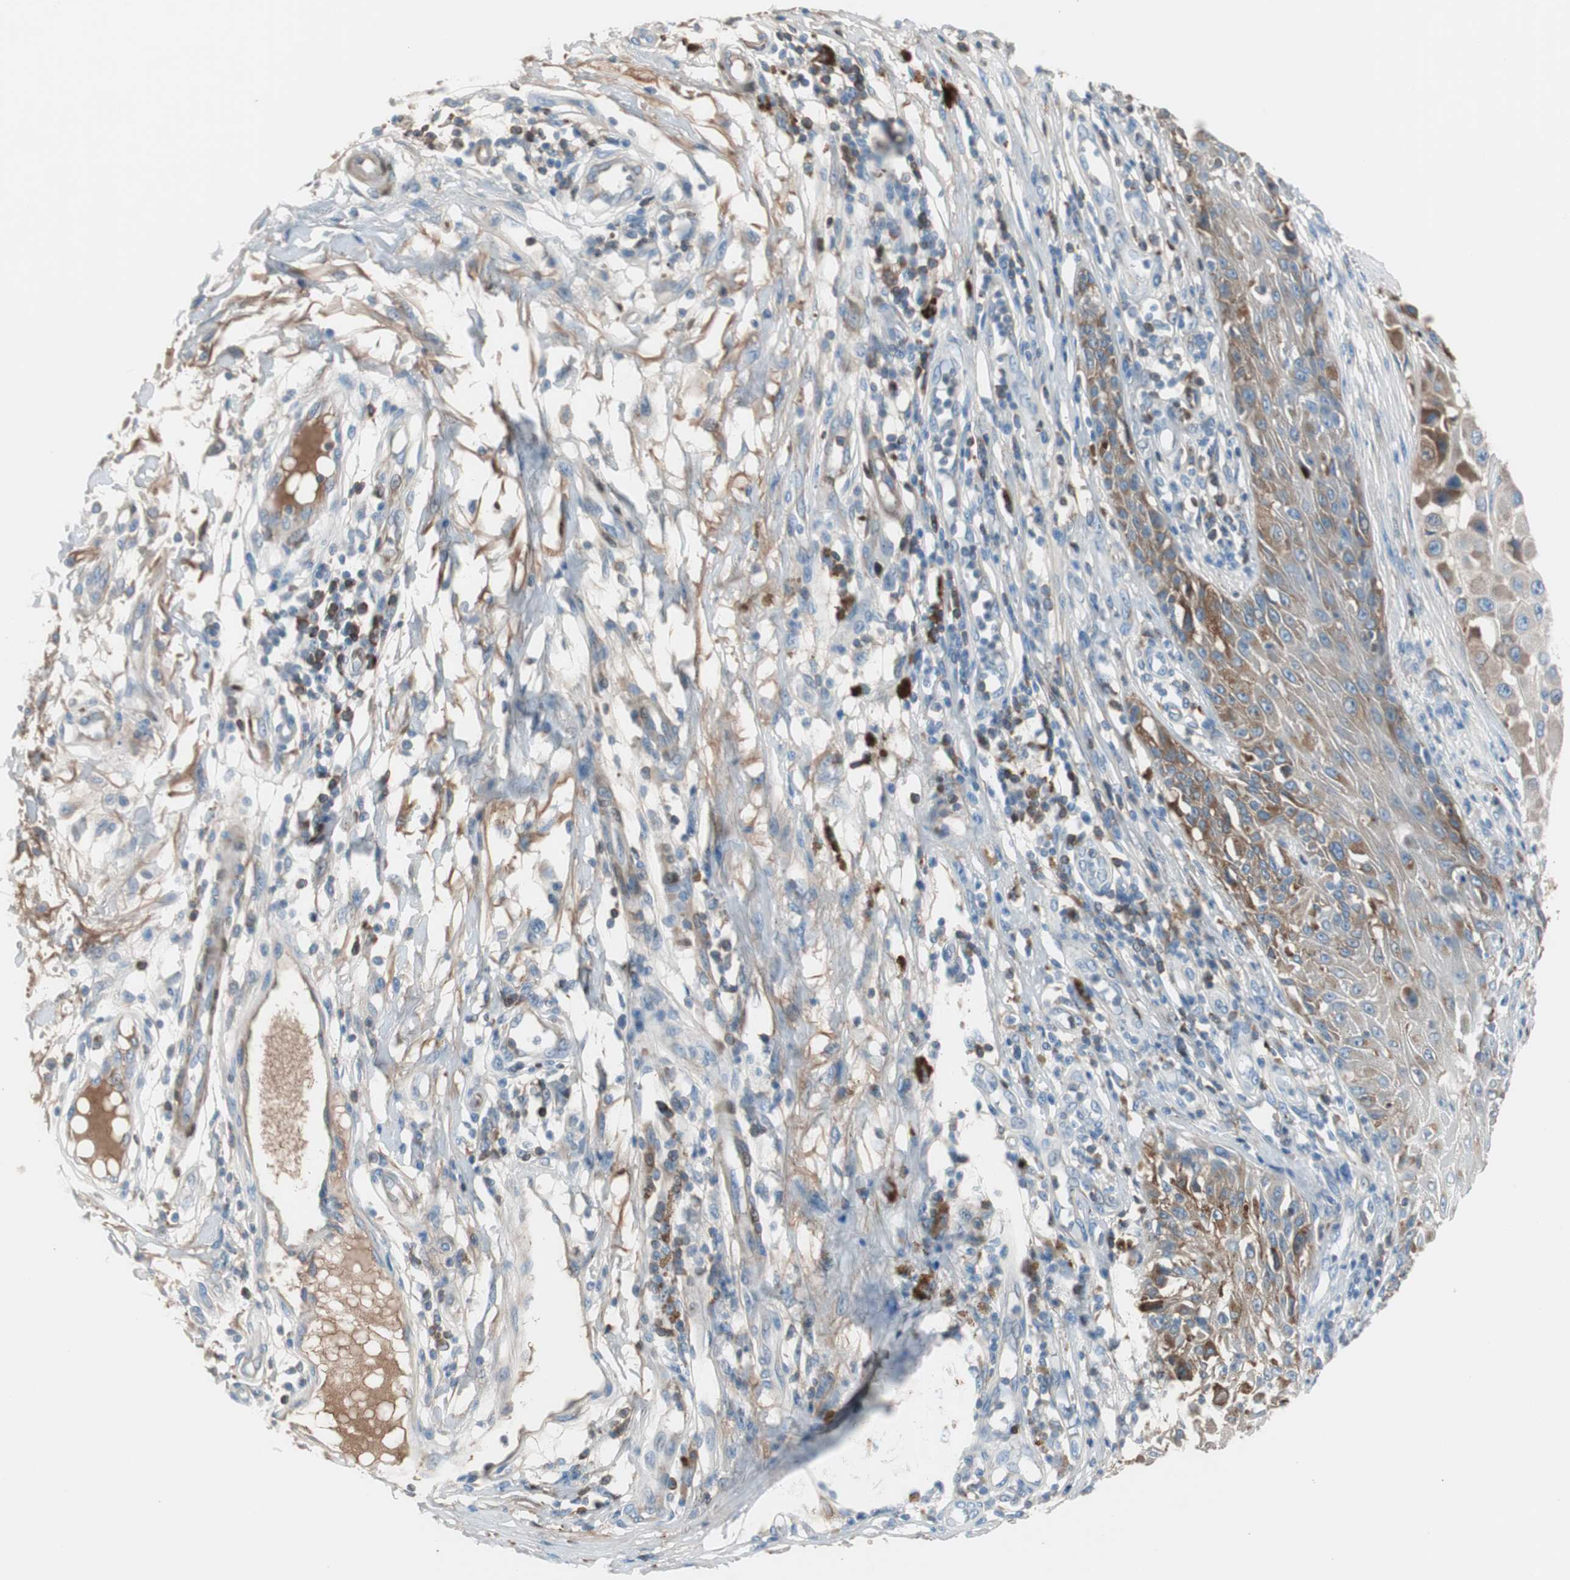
{"staining": {"intensity": "moderate", "quantity": "<25%", "location": "cytoplasmic/membranous"}, "tissue": "melanoma", "cell_type": "Tumor cells", "image_type": "cancer", "snomed": [{"axis": "morphology", "description": "Malignant melanoma, NOS"}, {"axis": "topography", "description": "Skin"}], "caption": "Moderate cytoplasmic/membranous protein expression is present in approximately <25% of tumor cells in malignant melanoma.", "gene": "SERPINF1", "patient": {"sex": "female", "age": 81}}